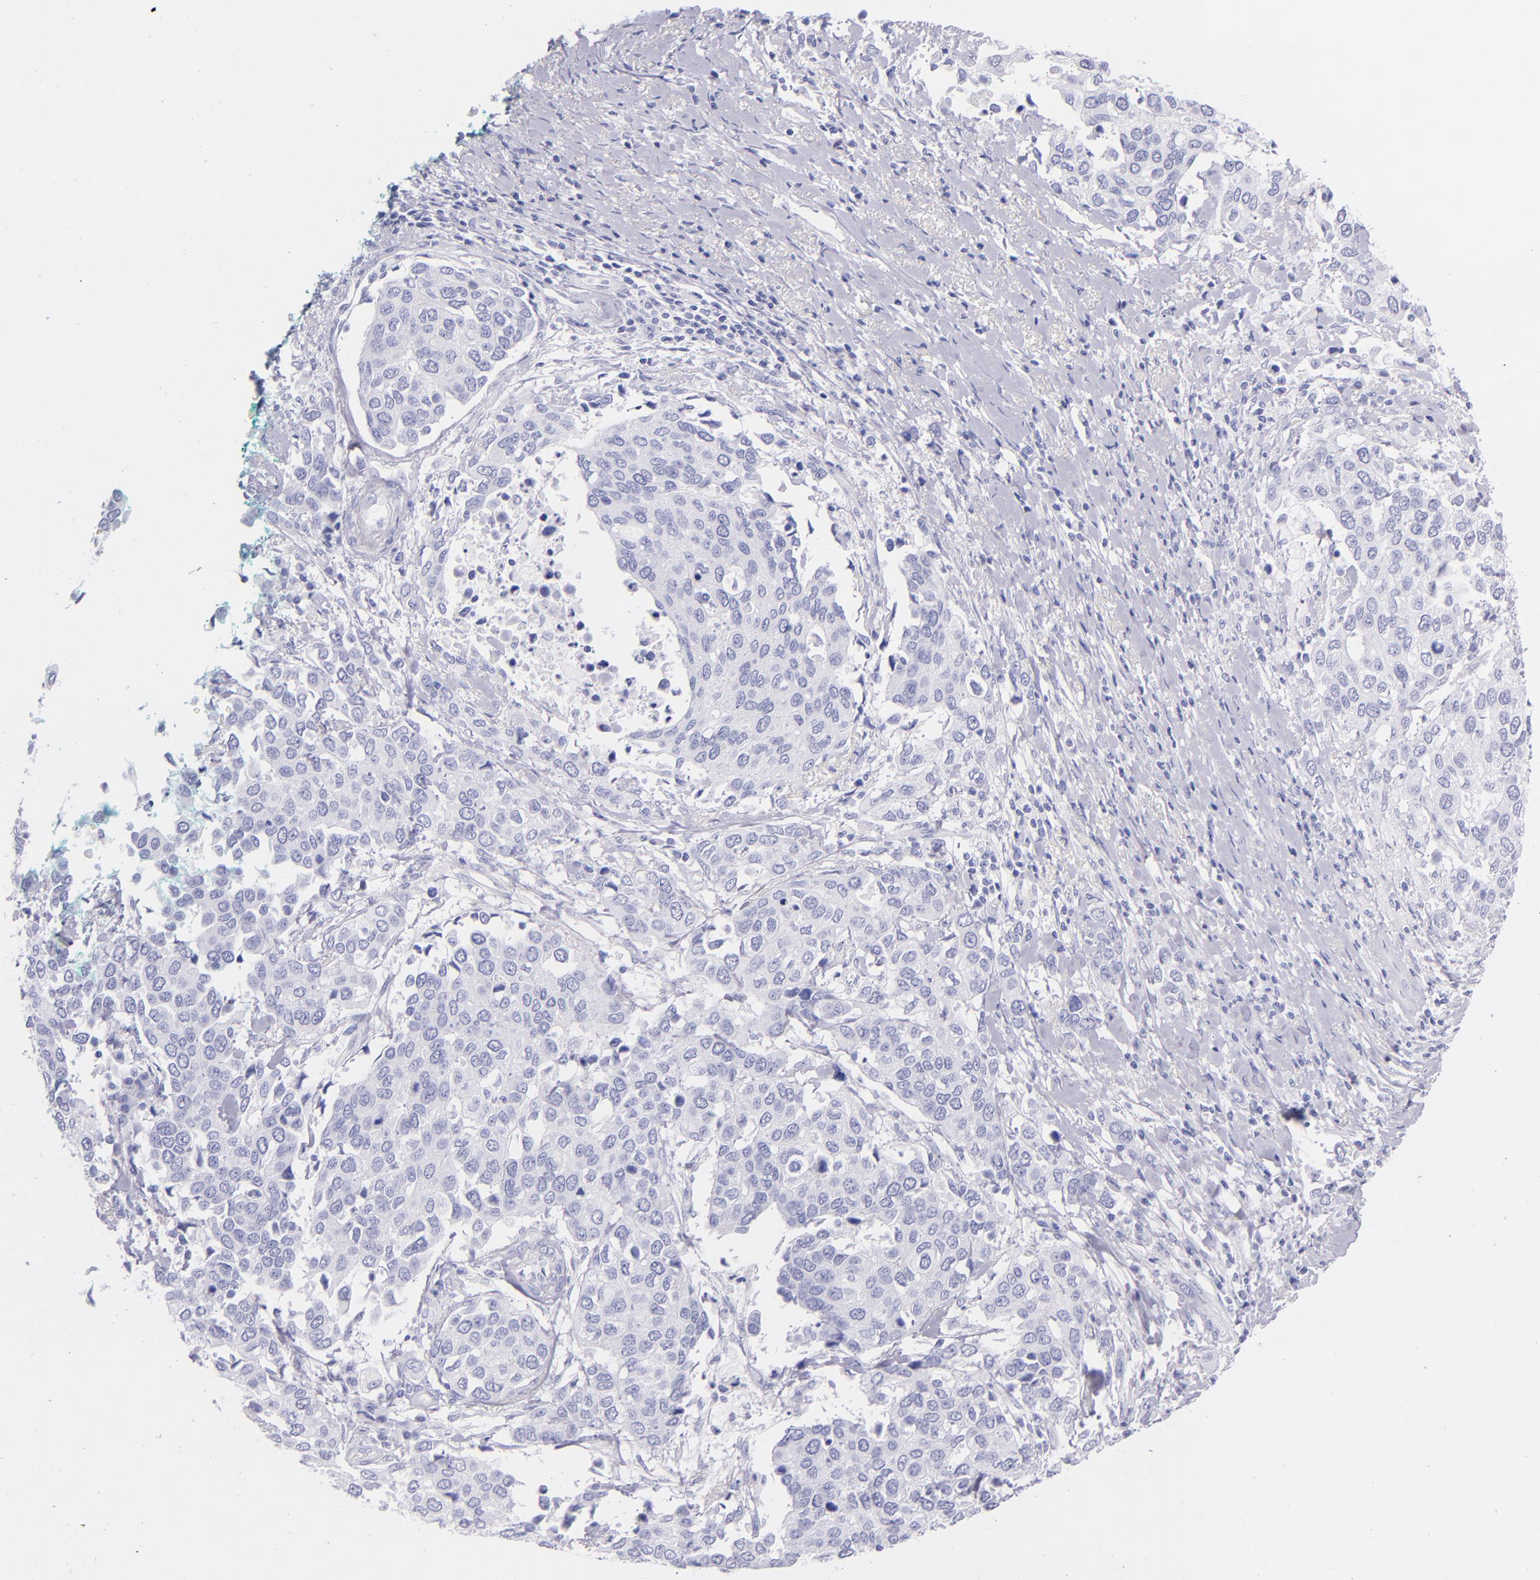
{"staining": {"intensity": "negative", "quantity": "none", "location": "none"}, "tissue": "cervical cancer", "cell_type": "Tumor cells", "image_type": "cancer", "snomed": [{"axis": "morphology", "description": "Squamous cell carcinoma, NOS"}, {"axis": "topography", "description": "Cervix"}], "caption": "Immunohistochemical staining of cervical cancer reveals no significant expression in tumor cells.", "gene": "SFTPB", "patient": {"sex": "female", "age": 54}}